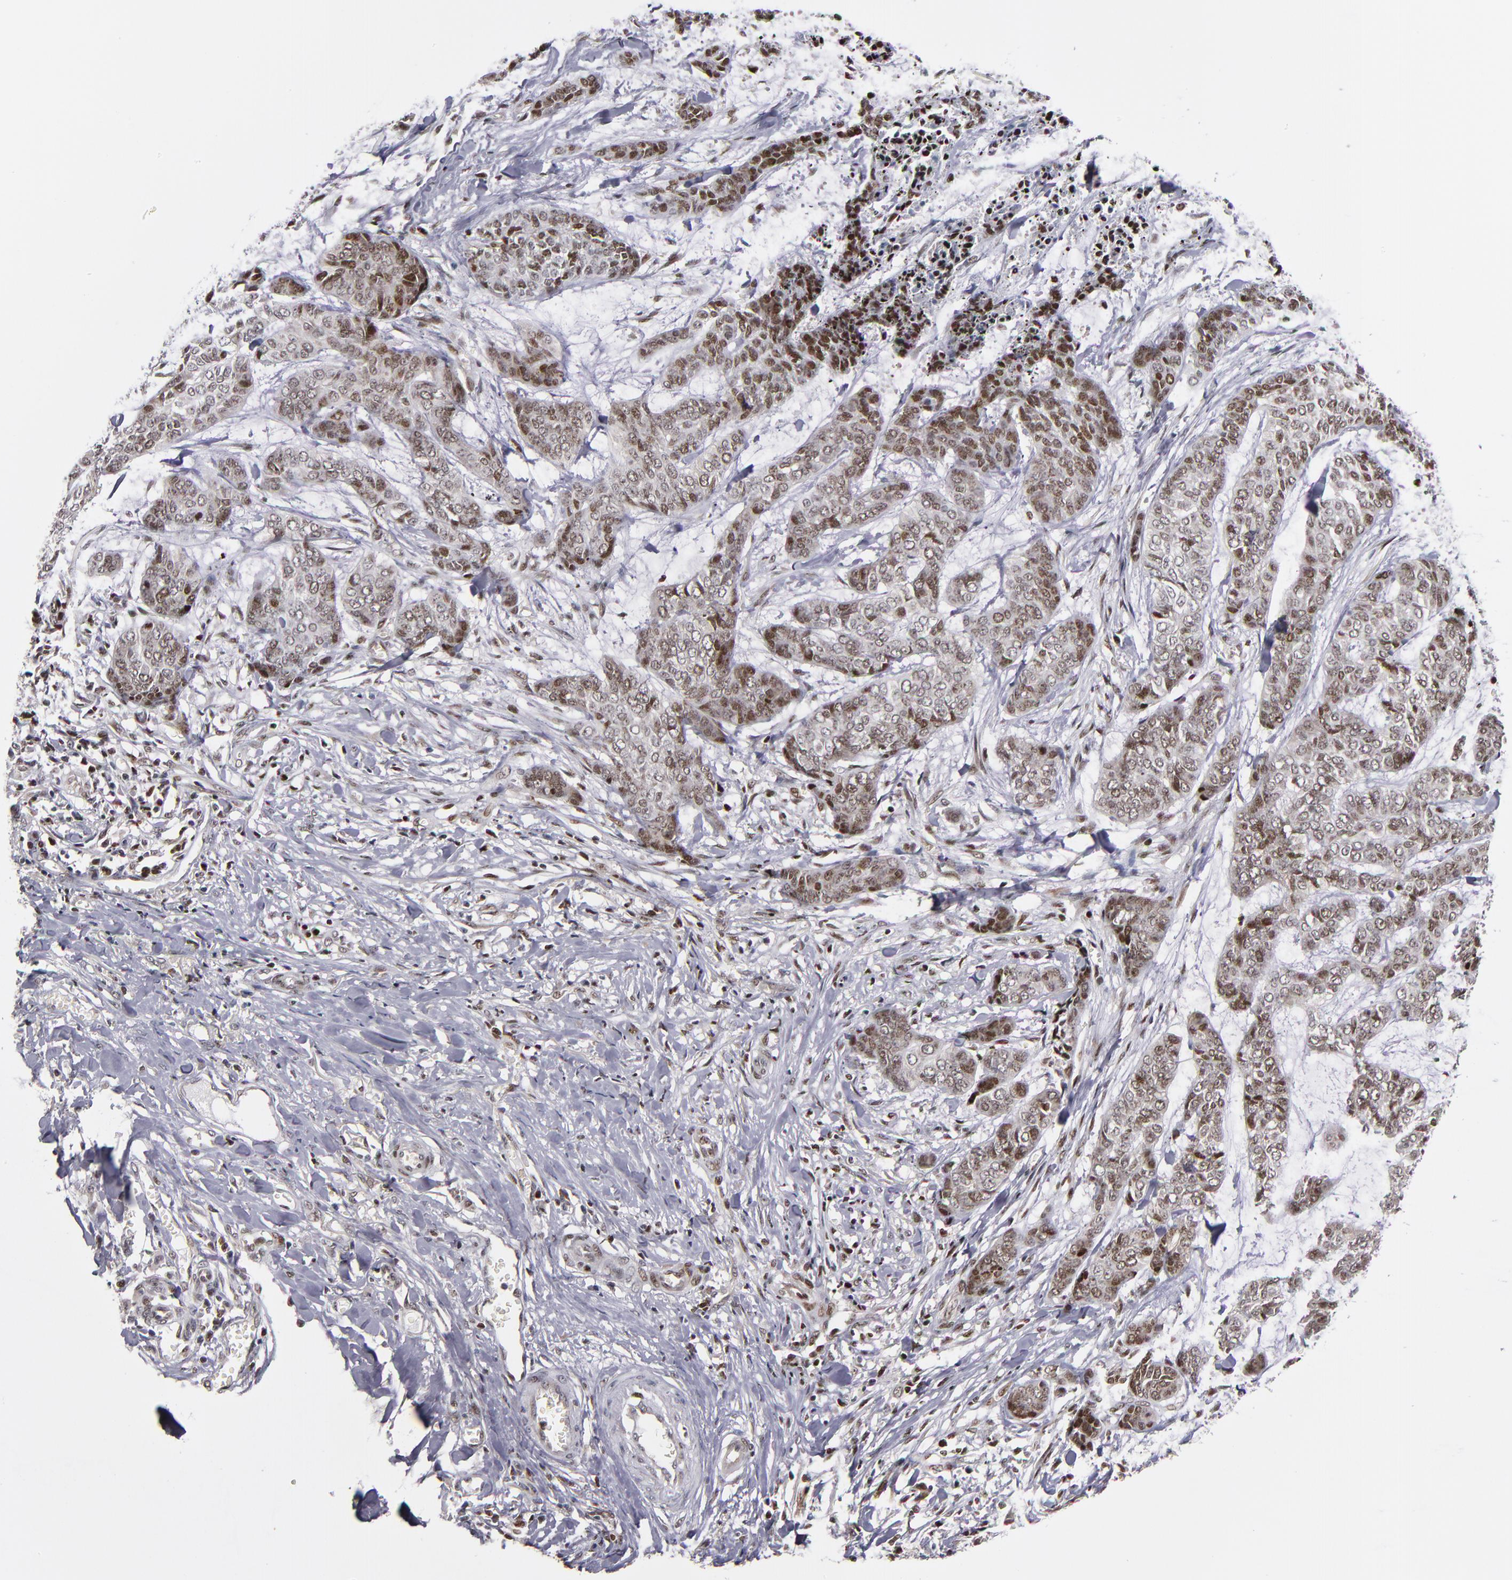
{"staining": {"intensity": "moderate", "quantity": "25%-75%", "location": "nuclear"}, "tissue": "skin cancer", "cell_type": "Tumor cells", "image_type": "cancer", "snomed": [{"axis": "morphology", "description": "Basal cell carcinoma"}, {"axis": "topography", "description": "Skin"}], "caption": "Basal cell carcinoma (skin) stained with IHC reveals moderate nuclear staining in about 25%-75% of tumor cells.", "gene": "KDM6A", "patient": {"sex": "female", "age": 64}}